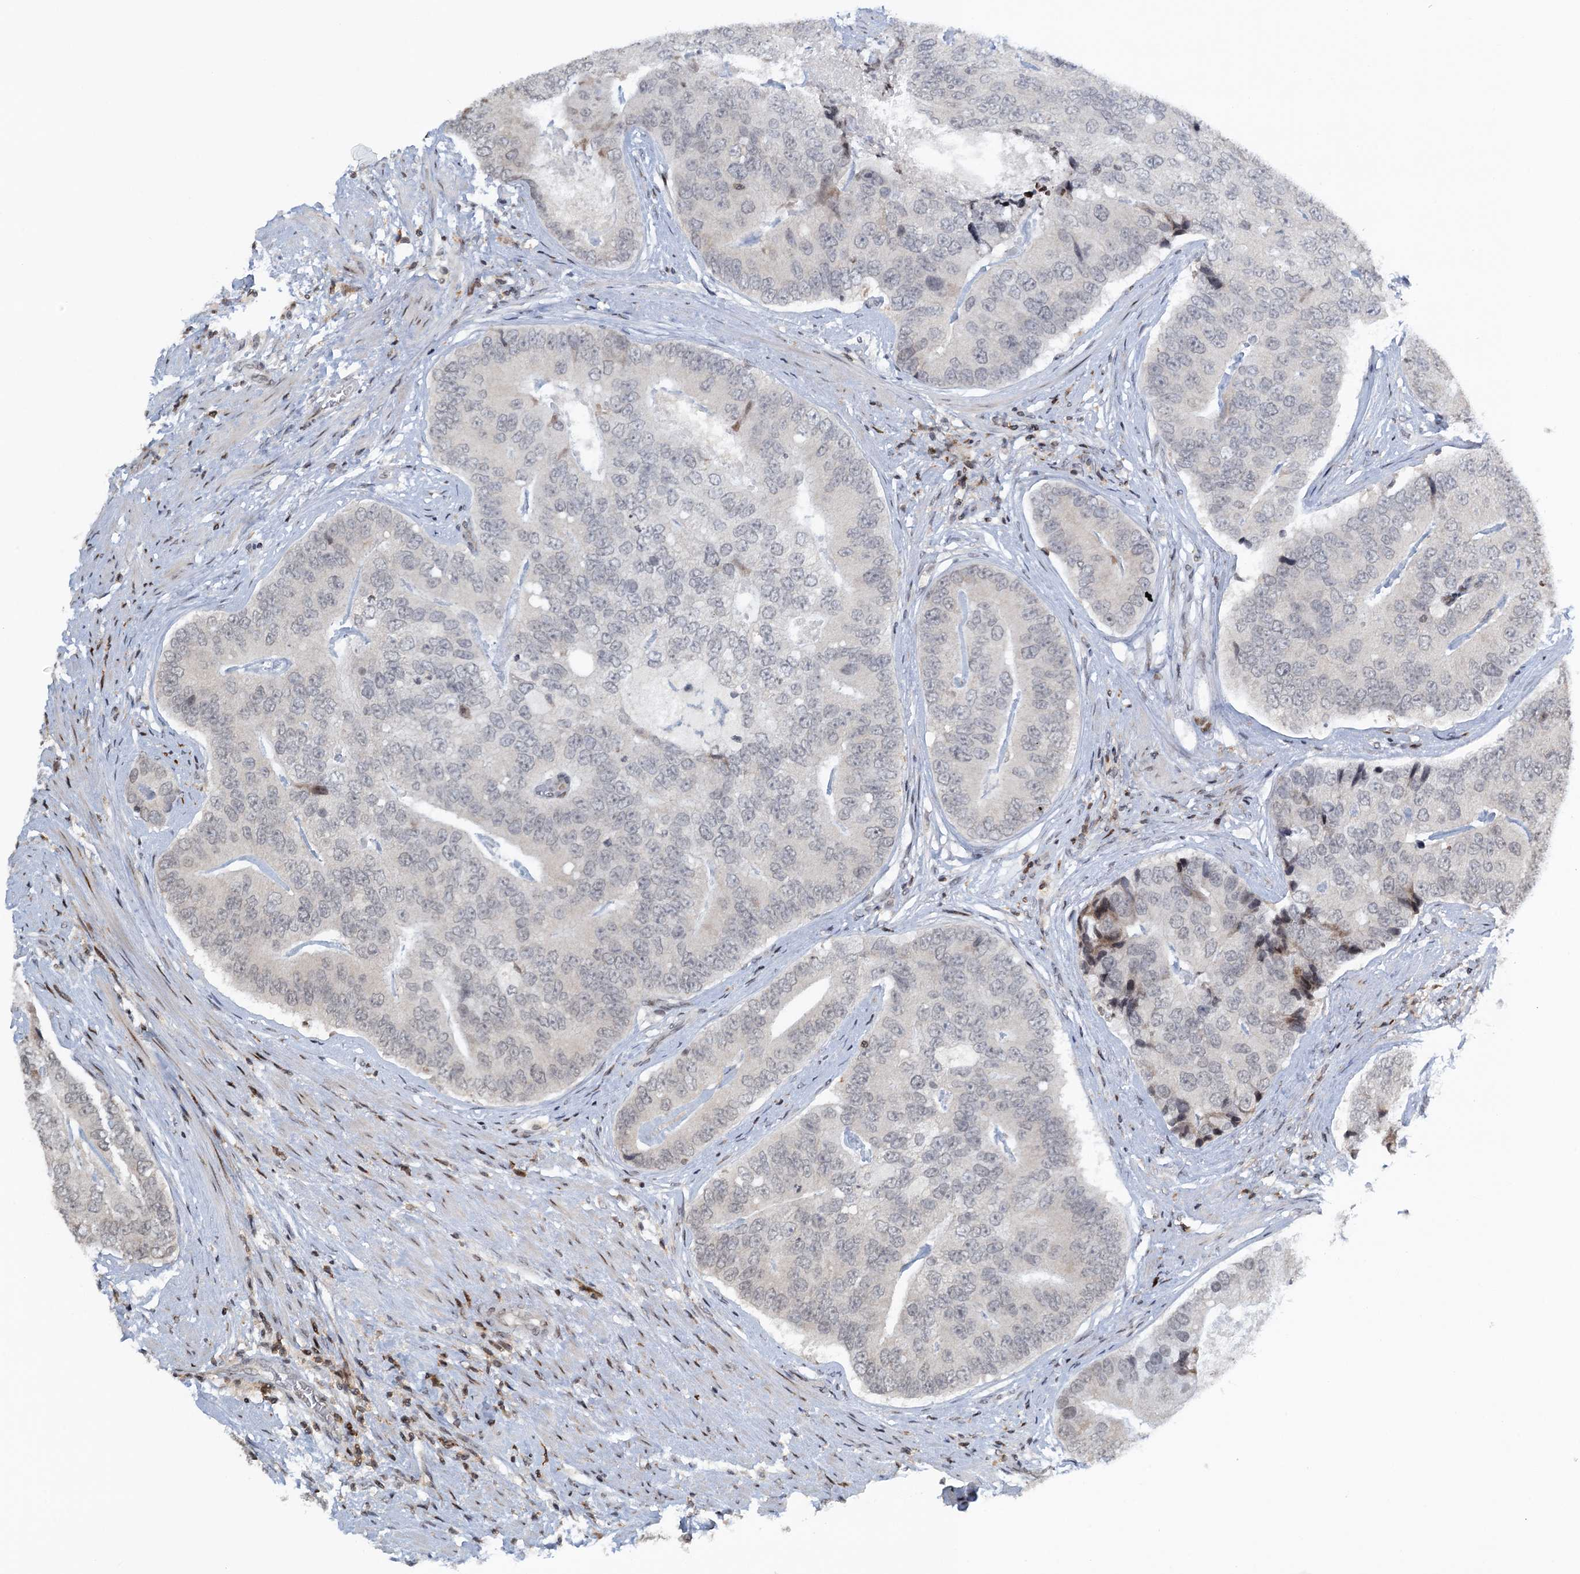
{"staining": {"intensity": "negative", "quantity": "none", "location": "none"}, "tissue": "prostate cancer", "cell_type": "Tumor cells", "image_type": "cancer", "snomed": [{"axis": "morphology", "description": "Adenocarcinoma, High grade"}, {"axis": "topography", "description": "Prostate"}], "caption": "Immunohistochemistry micrograph of neoplastic tissue: prostate cancer (adenocarcinoma (high-grade)) stained with DAB (3,3'-diaminobenzidine) shows no significant protein expression in tumor cells. (Brightfield microscopy of DAB (3,3'-diaminobenzidine) IHC at high magnification).", "gene": "FYB1", "patient": {"sex": "male", "age": 70}}